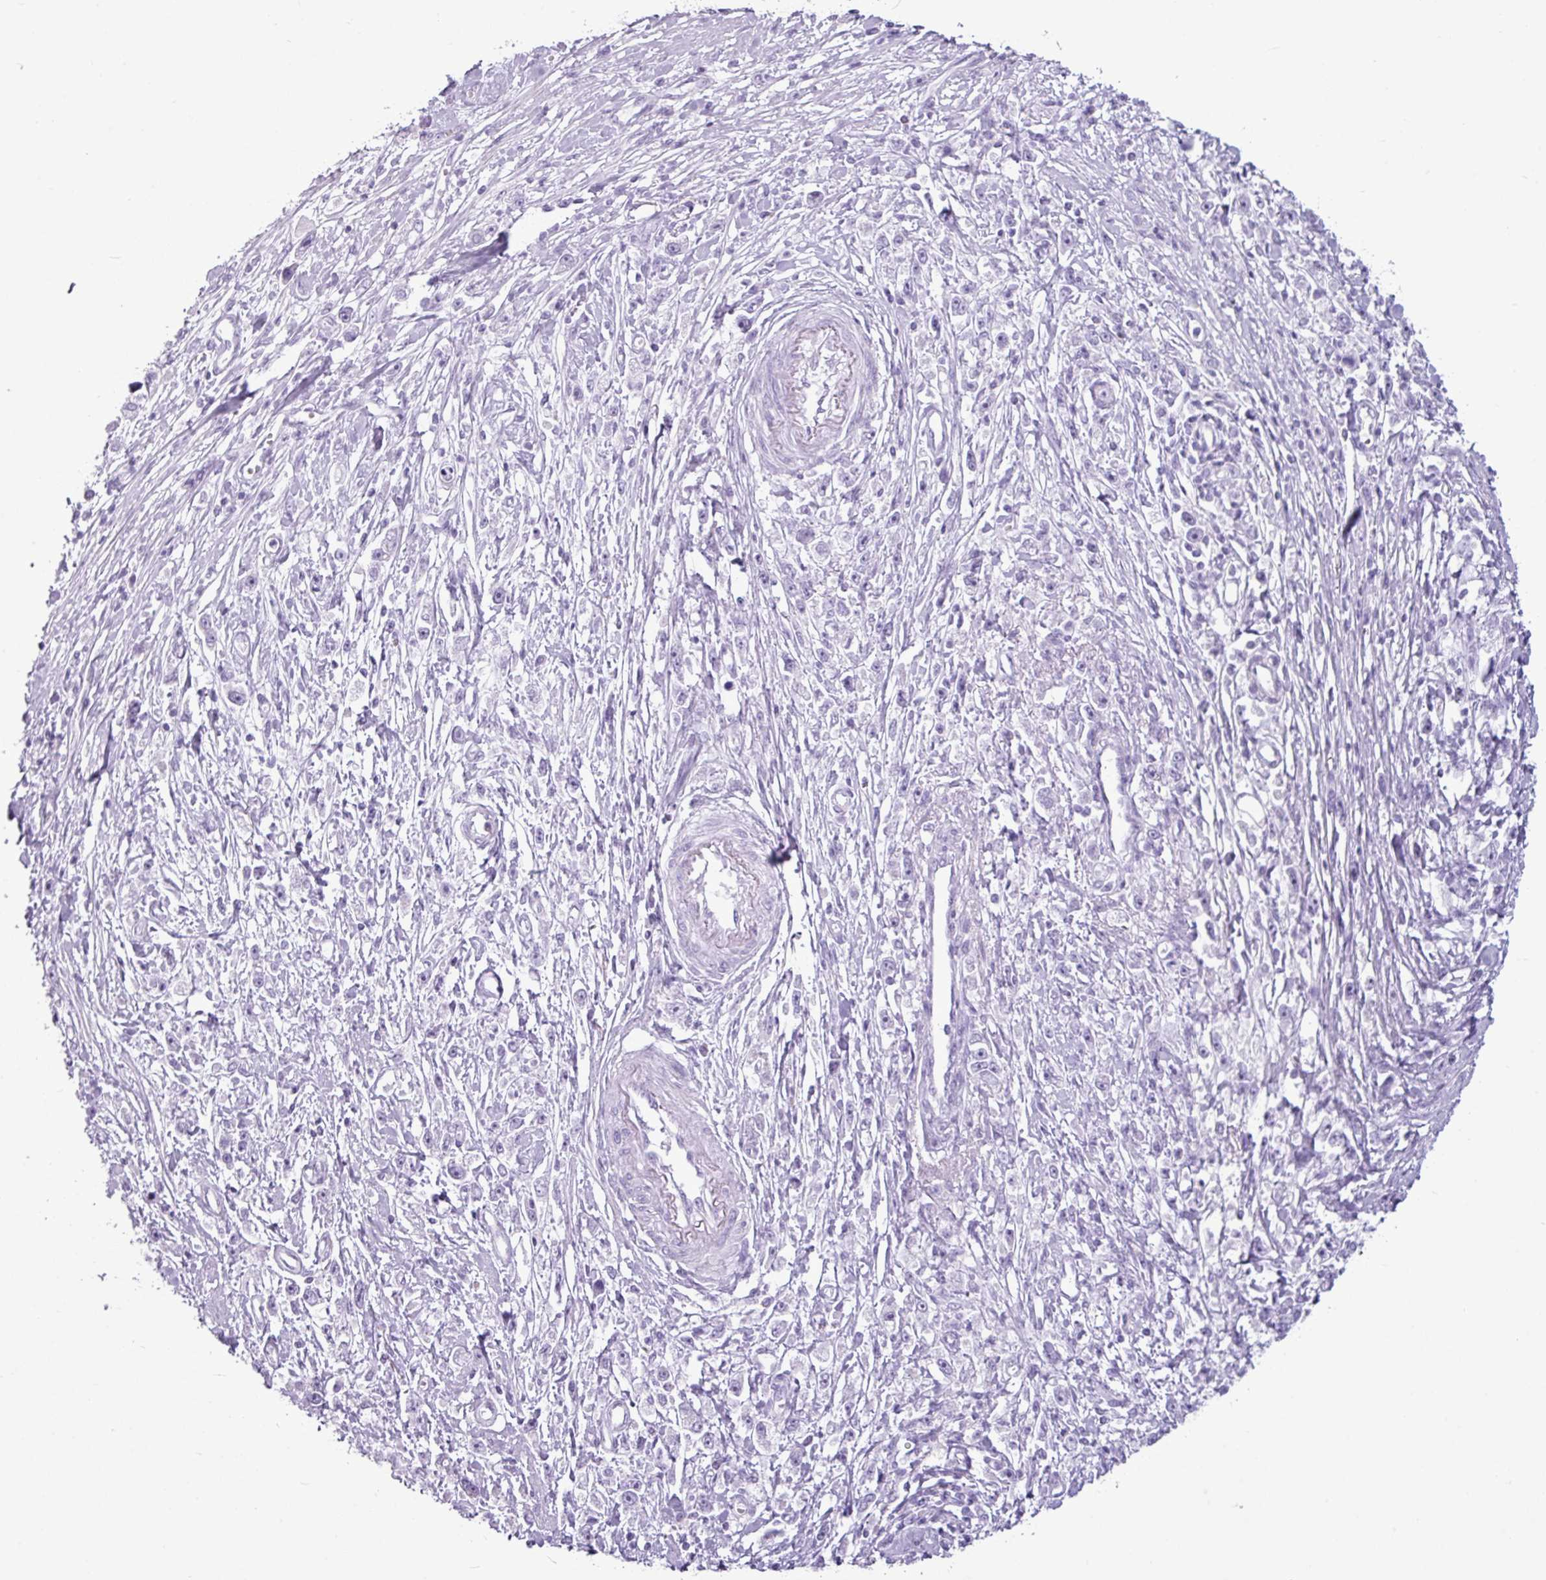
{"staining": {"intensity": "negative", "quantity": "none", "location": "none"}, "tissue": "stomach cancer", "cell_type": "Tumor cells", "image_type": "cancer", "snomed": [{"axis": "morphology", "description": "Adenocarcinoma, NOS"}, {"axis": "topography", "description": "Stomach"}], "caption": "This photomicrograph is of stomach adenocarcinoma stained with IHC to label a protein in brown with the nuclei are counter-stained blue. There is no expression in tumor cells. (Immunohistochemistry (ihc), brightfield microscopy, high magnification).", "gene": "AMY1B", "patient": {"sex": "female", "age": 59}}